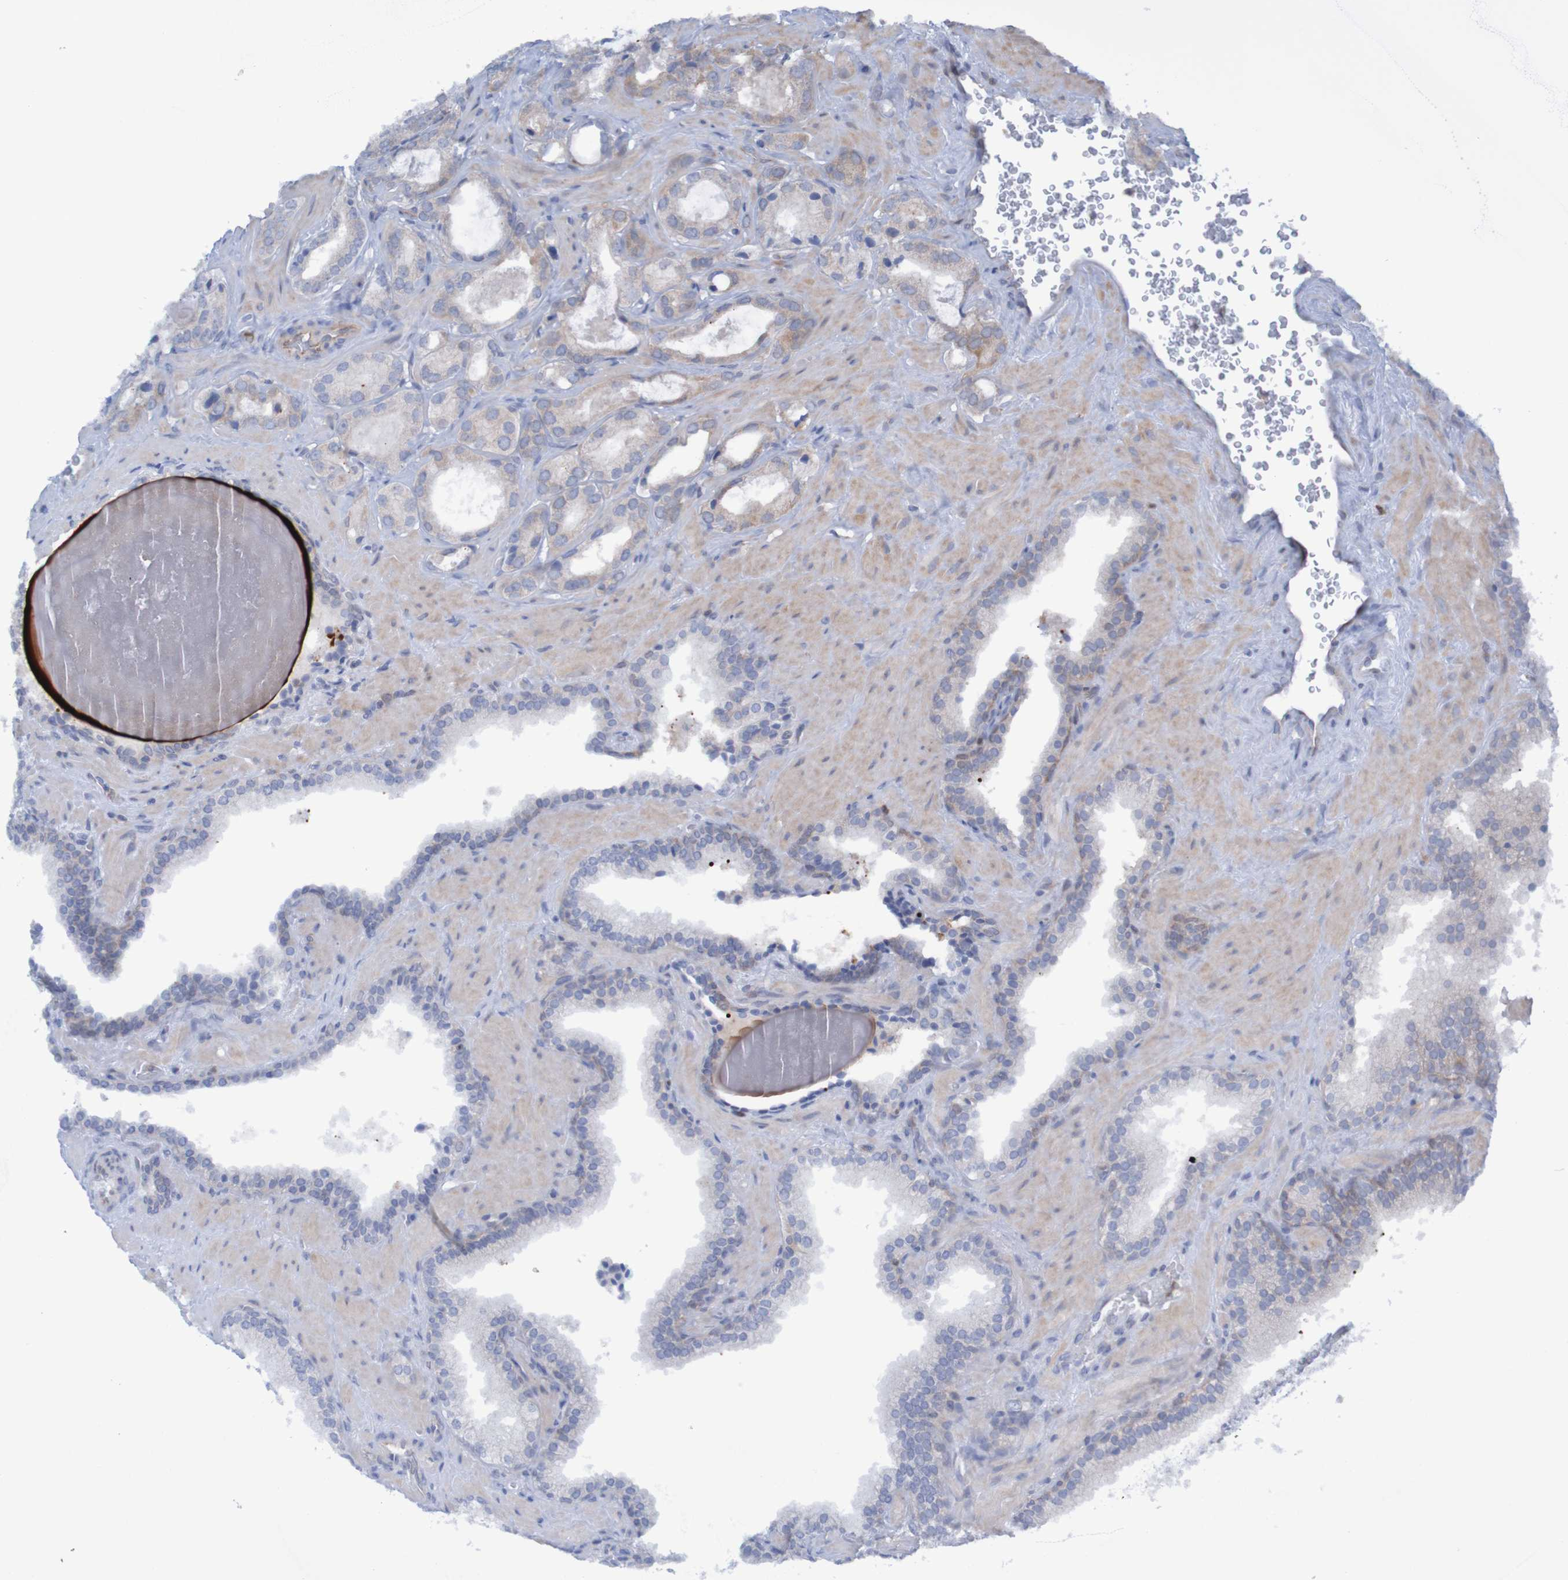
{"staining": {"intensity": "negative", "quantity": "none", "location": "none"}, "tissue": "prostate cancer", "cell_type": "Tumor cells", "image_type": "cancer", "snomed": [{"axis": "morphology", "description": "Adenocarcinoma, High grade"}, {"axis": "topography", "description": "Prostate"}], "caption": "The micrograph exhibits no staining of tumor cells in high-grade adenocarcinoma (prostate). (Stains: DAB (3,3'-diaminobenzidine) IHC with hematoxylin counter stain, Microscopy: brightfield microscopy at high magnification).", "gene": "ANGPT4", "patient": {"sex": "male", "age": 64}}